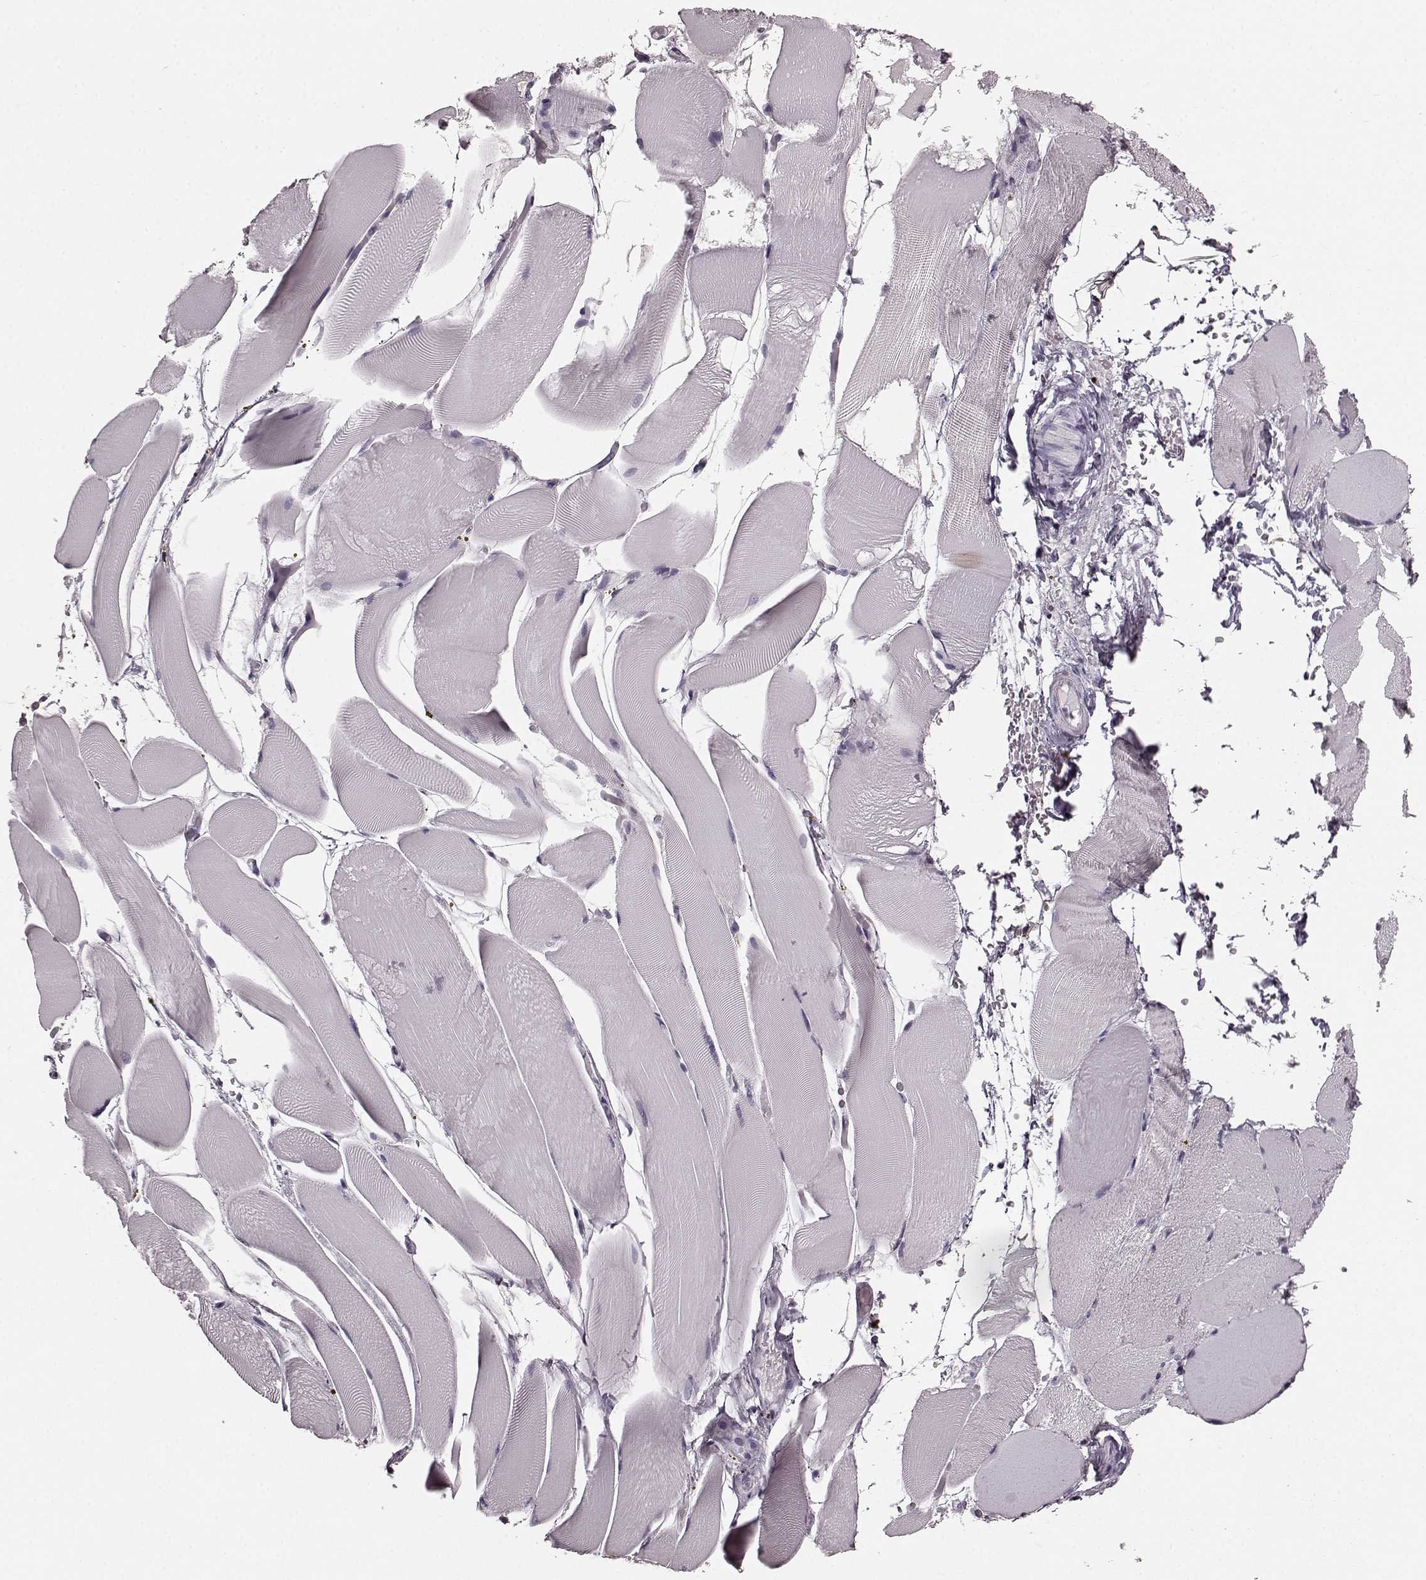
{"staining": {"intensity": "negative", "quantity": "none", "location": "none"}, "tissue": "skeletal muscle", "cell_type": "Myocytes", "image_type": "normal", "snomed": [{"axis": "morphology", "description": "Normal tissue, NOS"}, {"axis": "topography", "description": "Skeletal muscle"}], "caption": "High power microscopy photomicrograph of an immunohistochemistry (IHC) micrograph of unremarkable skeletal muscle, revealing no significant expression in myocytes. (DAB (3,3'-diaminobenzidine) immunohistochemistry with hematoxylin counter stain).", "gene": "CD28", "patient": {"sex": "female", "age": 37}}